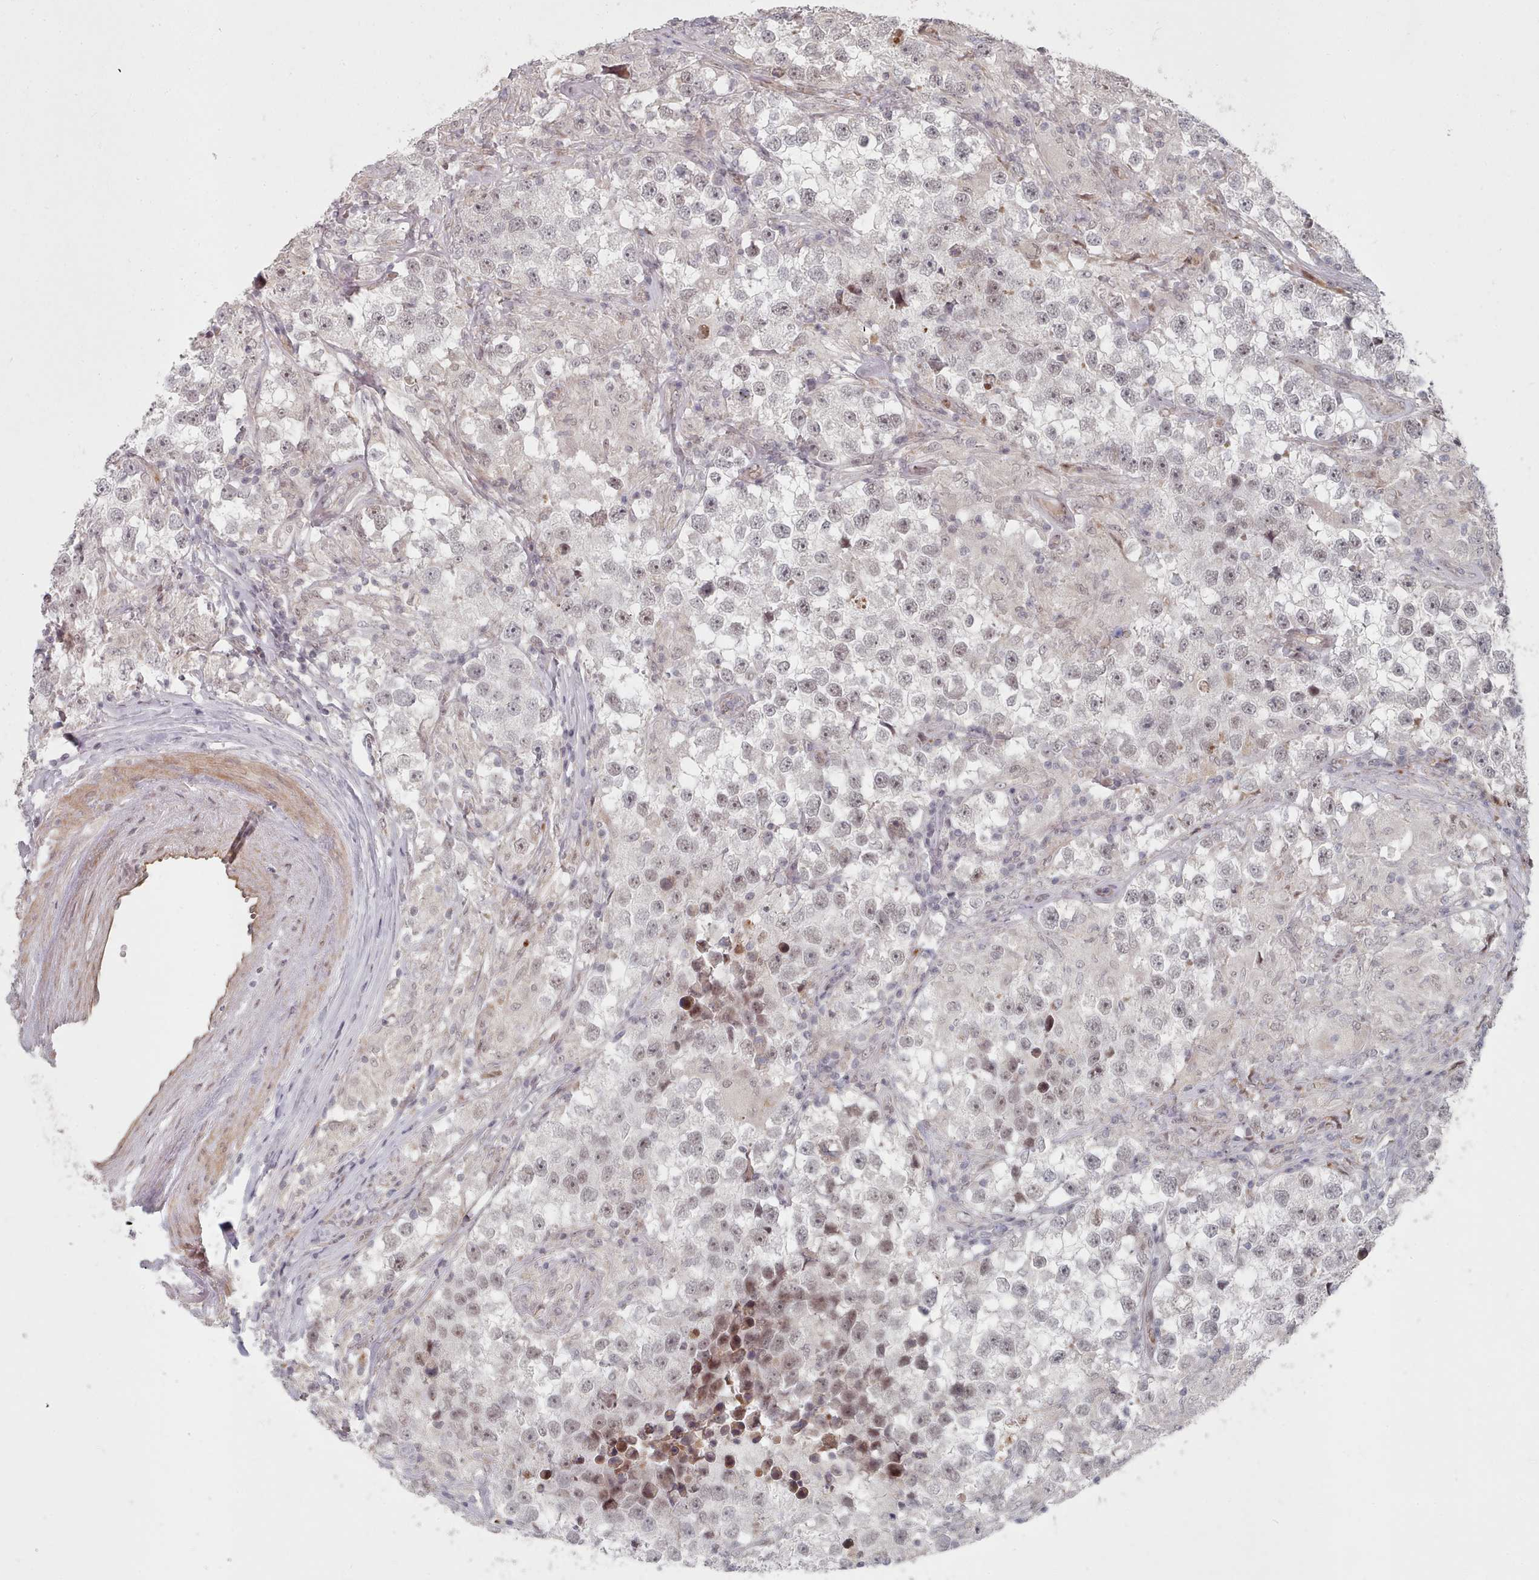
{"staining": {"intensity": "weak", "quantity": "<25%", "location": "nuclear"}, "tissue": "testis cancer", "cell_type": "Tumor cells", "image_type": "cancer", "snomed": [{"axis": "morphology", "description": "Seminoma, NOS"}, {"axis": "topography", "description": "Testis"}], "caption": "Immunohistochemistry (IHC) micrograph of neoplastic tissue: human testis seminoma stained with DAB (3,3'-diaminobenzidine) shows no significant protein expression in tumor cells.", "gene": "CPSF4", "patient": {"sex": "male", "age": 46}}